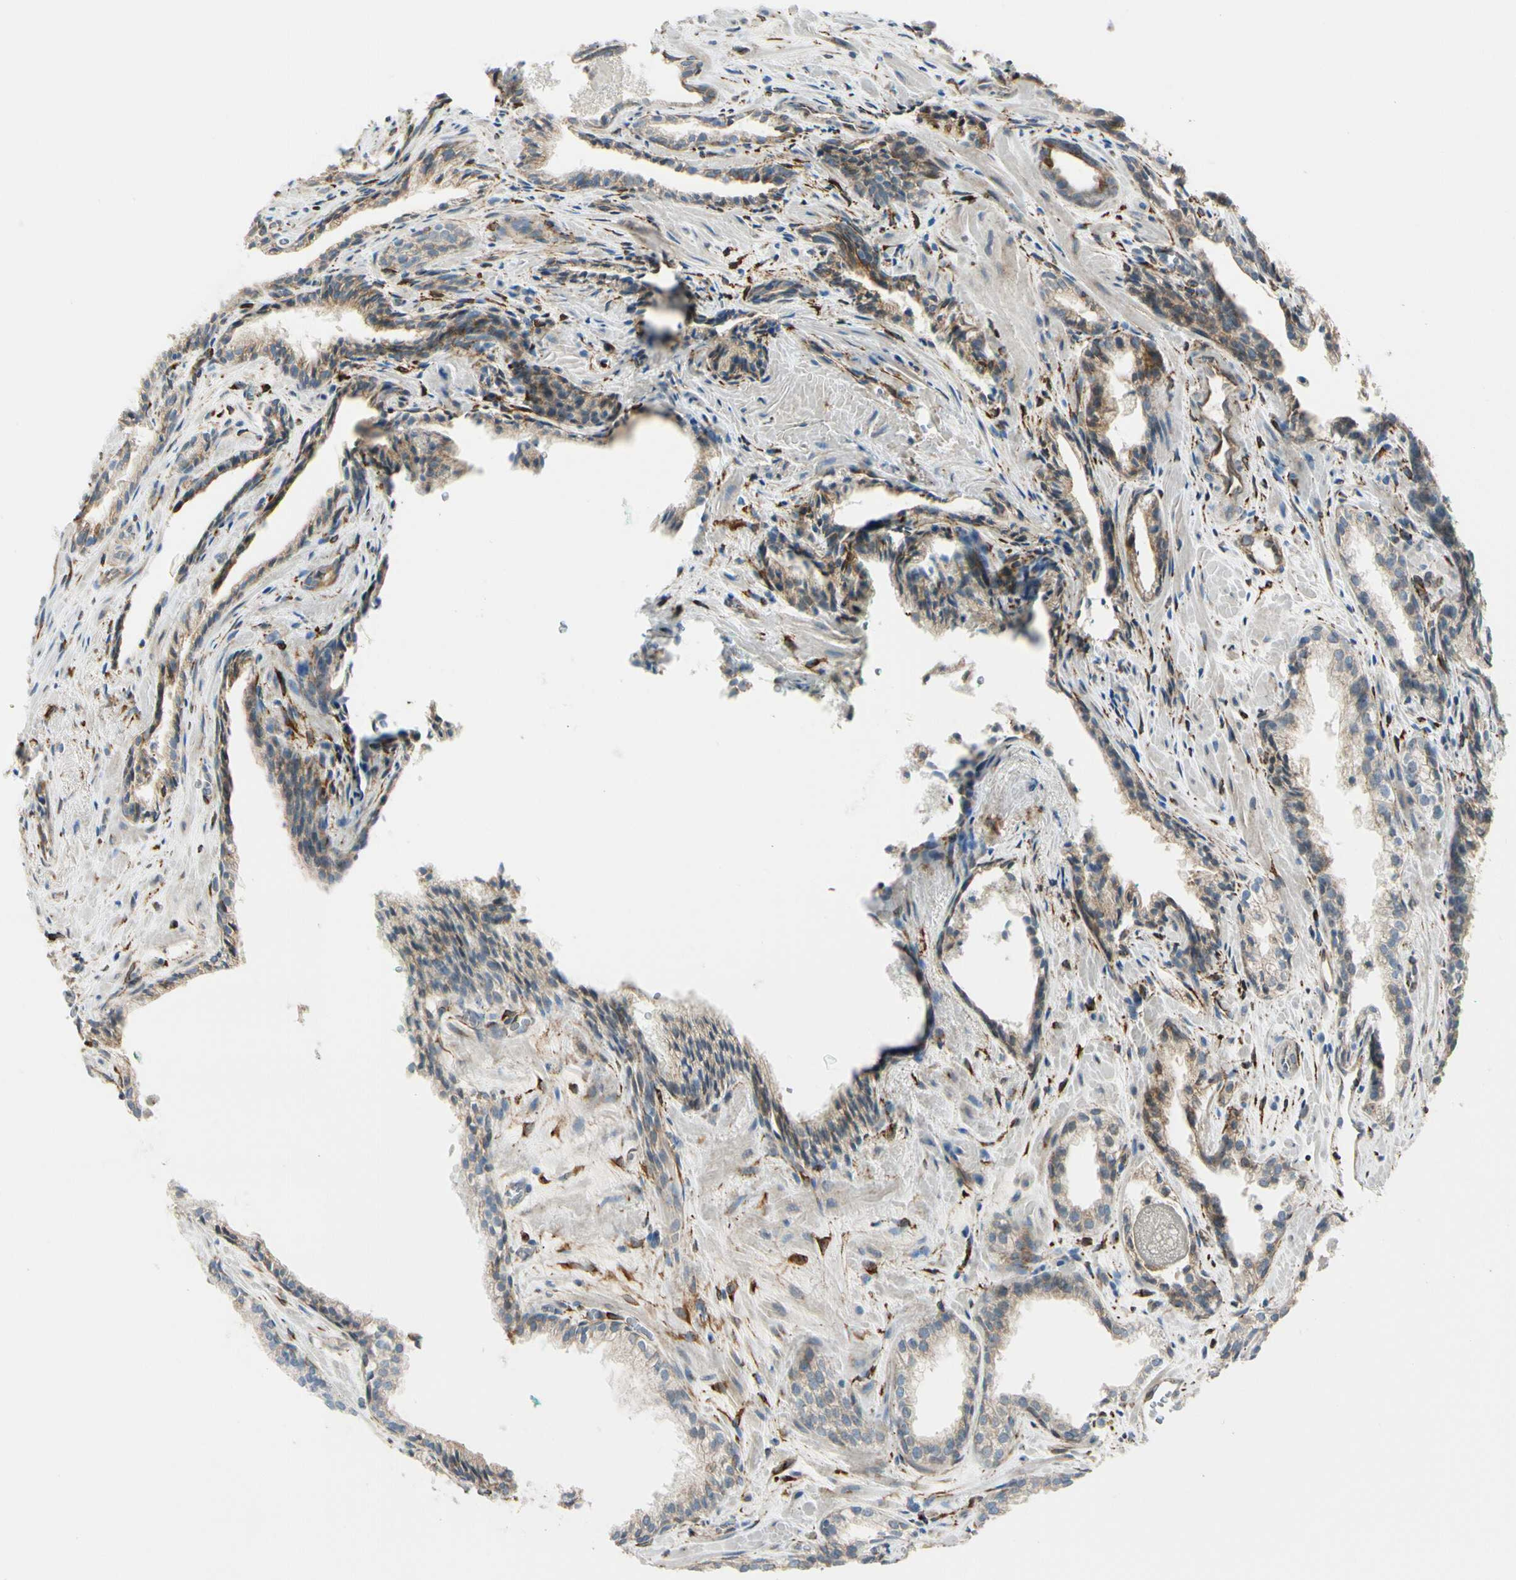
{"staining": {"intensity": "moderate", "quantity": ">75%", "location": "cytoplasmic/membranous"}, "tissue": "prostate cancer", "cell_type": "Tumor cells", "image_type": "cancer", "snomed": [{"axis": "morphology", "description": "Adenocarcinoma, Low grade"}, {"axis": "topography", "description": "Prostate"}], "caption": "Brown immunohistochemical staining in human prostate low-grade adenocarcinoma displays moderate cytoplasmic/membranous staining in about >75% of tumor cells. Nuclei are stained in blue.", "gene": "FKBP7", "patient": {"sex": "male", "age": 60}}